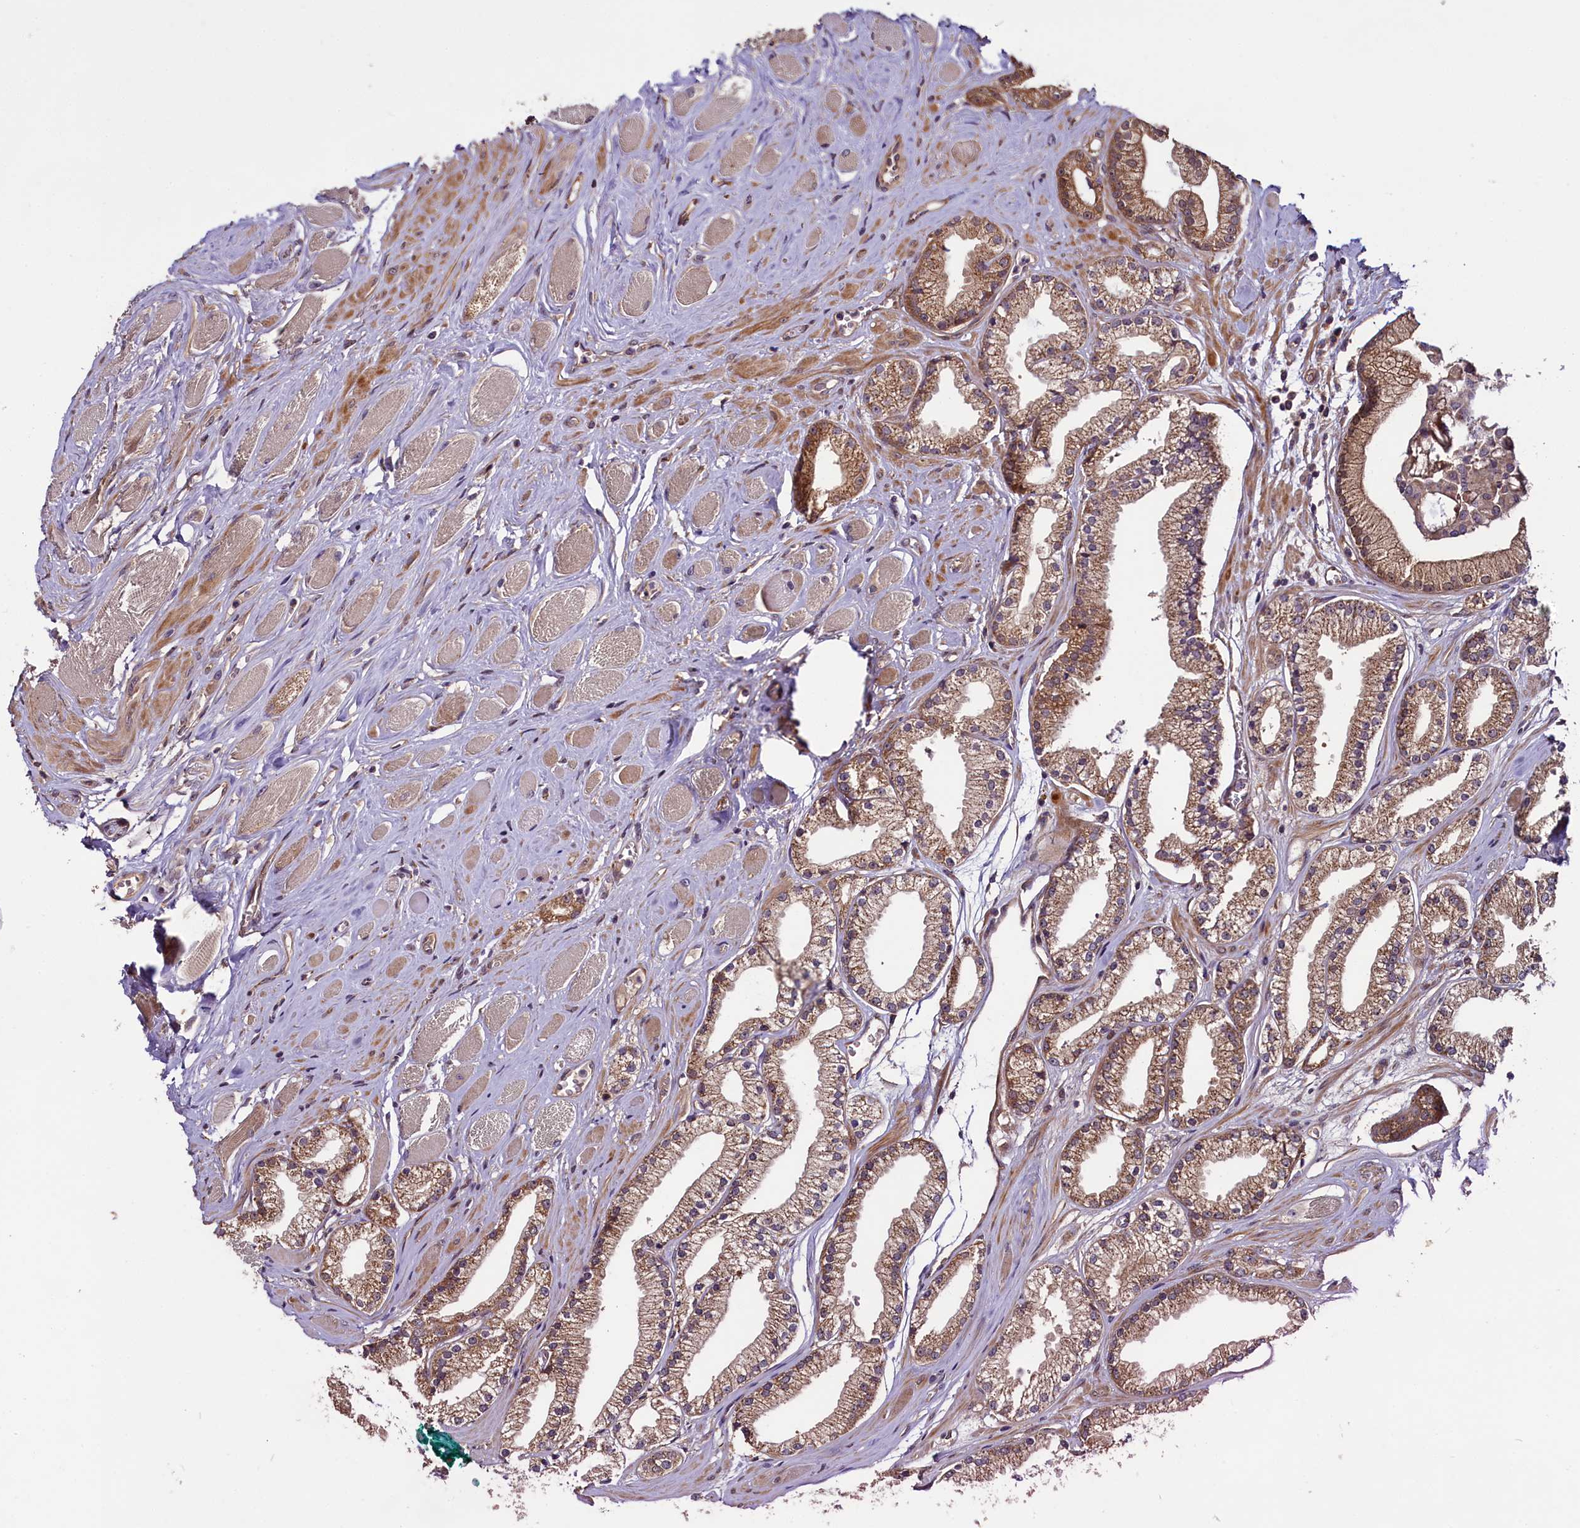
{"staining": {"intensity": "moderate", "quantity": ">75%", "location": "cytoplasmic/membranous"}, "tissue": "prostate cancer", "cell_type": "Tumor cells", "image_type": "cancer", "snomed": [{"axis": "morphology", "description": "Adenocarcinoma, High grade"}, {"axis": "topography", "description": "Prostate"}], "caption": "IHC micrograph of prostate cancer stained for a protein (brown), which shows medium levels of moderate cytoplasmic/membranous positivity in approximately >75% of tumor cells.", "gene": "RPUSD2", "patient": {"sex": "male", "age": 67}}